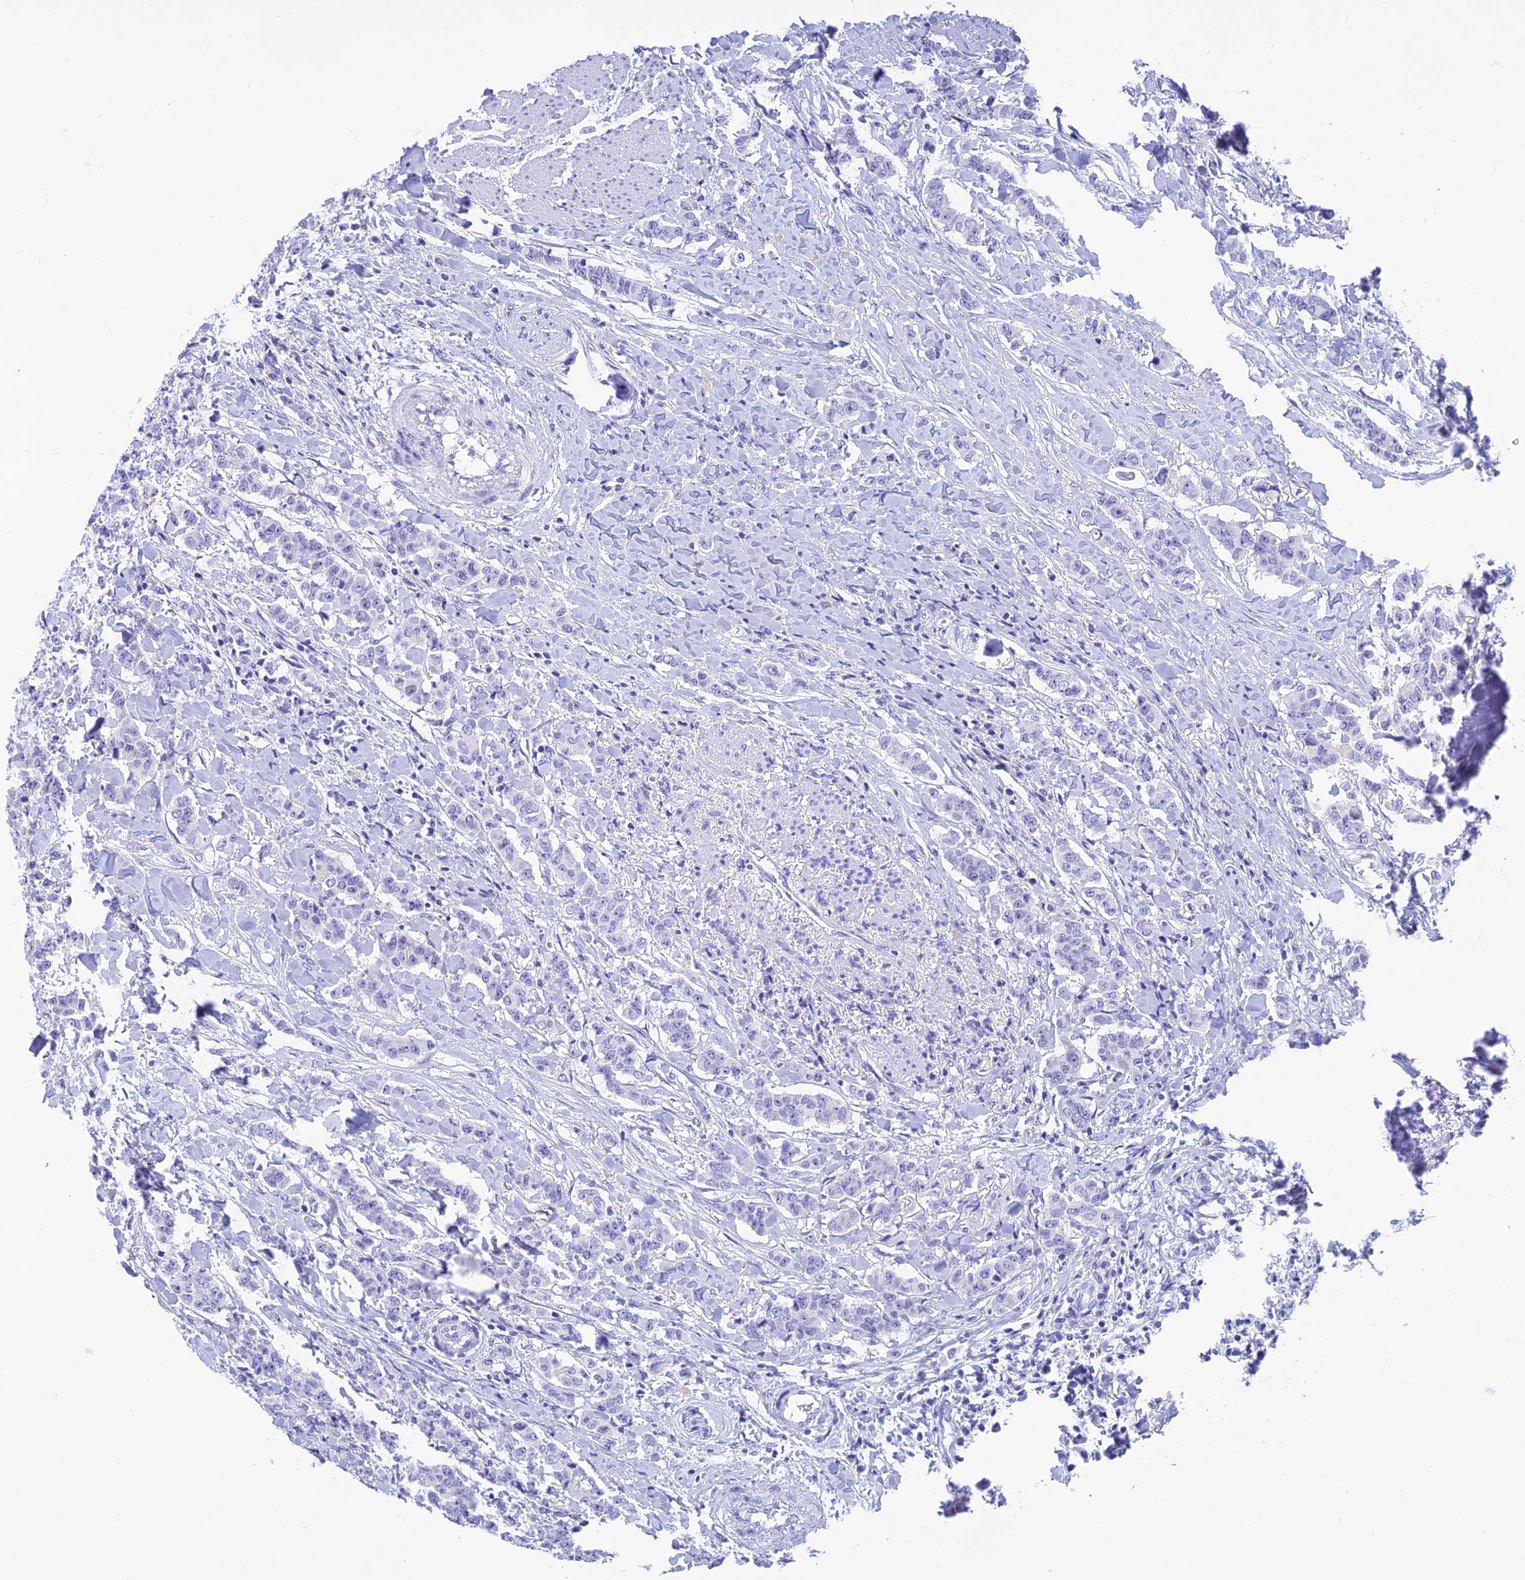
{"staining": {"intensity": "negative", "quantity": "none", "location": "none"}, "tissue": "breast cancer", "cell_type": "Tumor cells", "image_type": "cancer", "snomed": [{"axis": "morphology", "description": "Duct carcinoma"}, {"axis": "topography", "description": "Breast"}], "caption": "The image demonstrates no staining of tumor cells in breast cancer (infiltrating ductal carcinoma). (DAB immunohistochemistry (IHC), high magnification).", "gene": "KDELR3", "patient": {"sex": "female", "age": 40}}